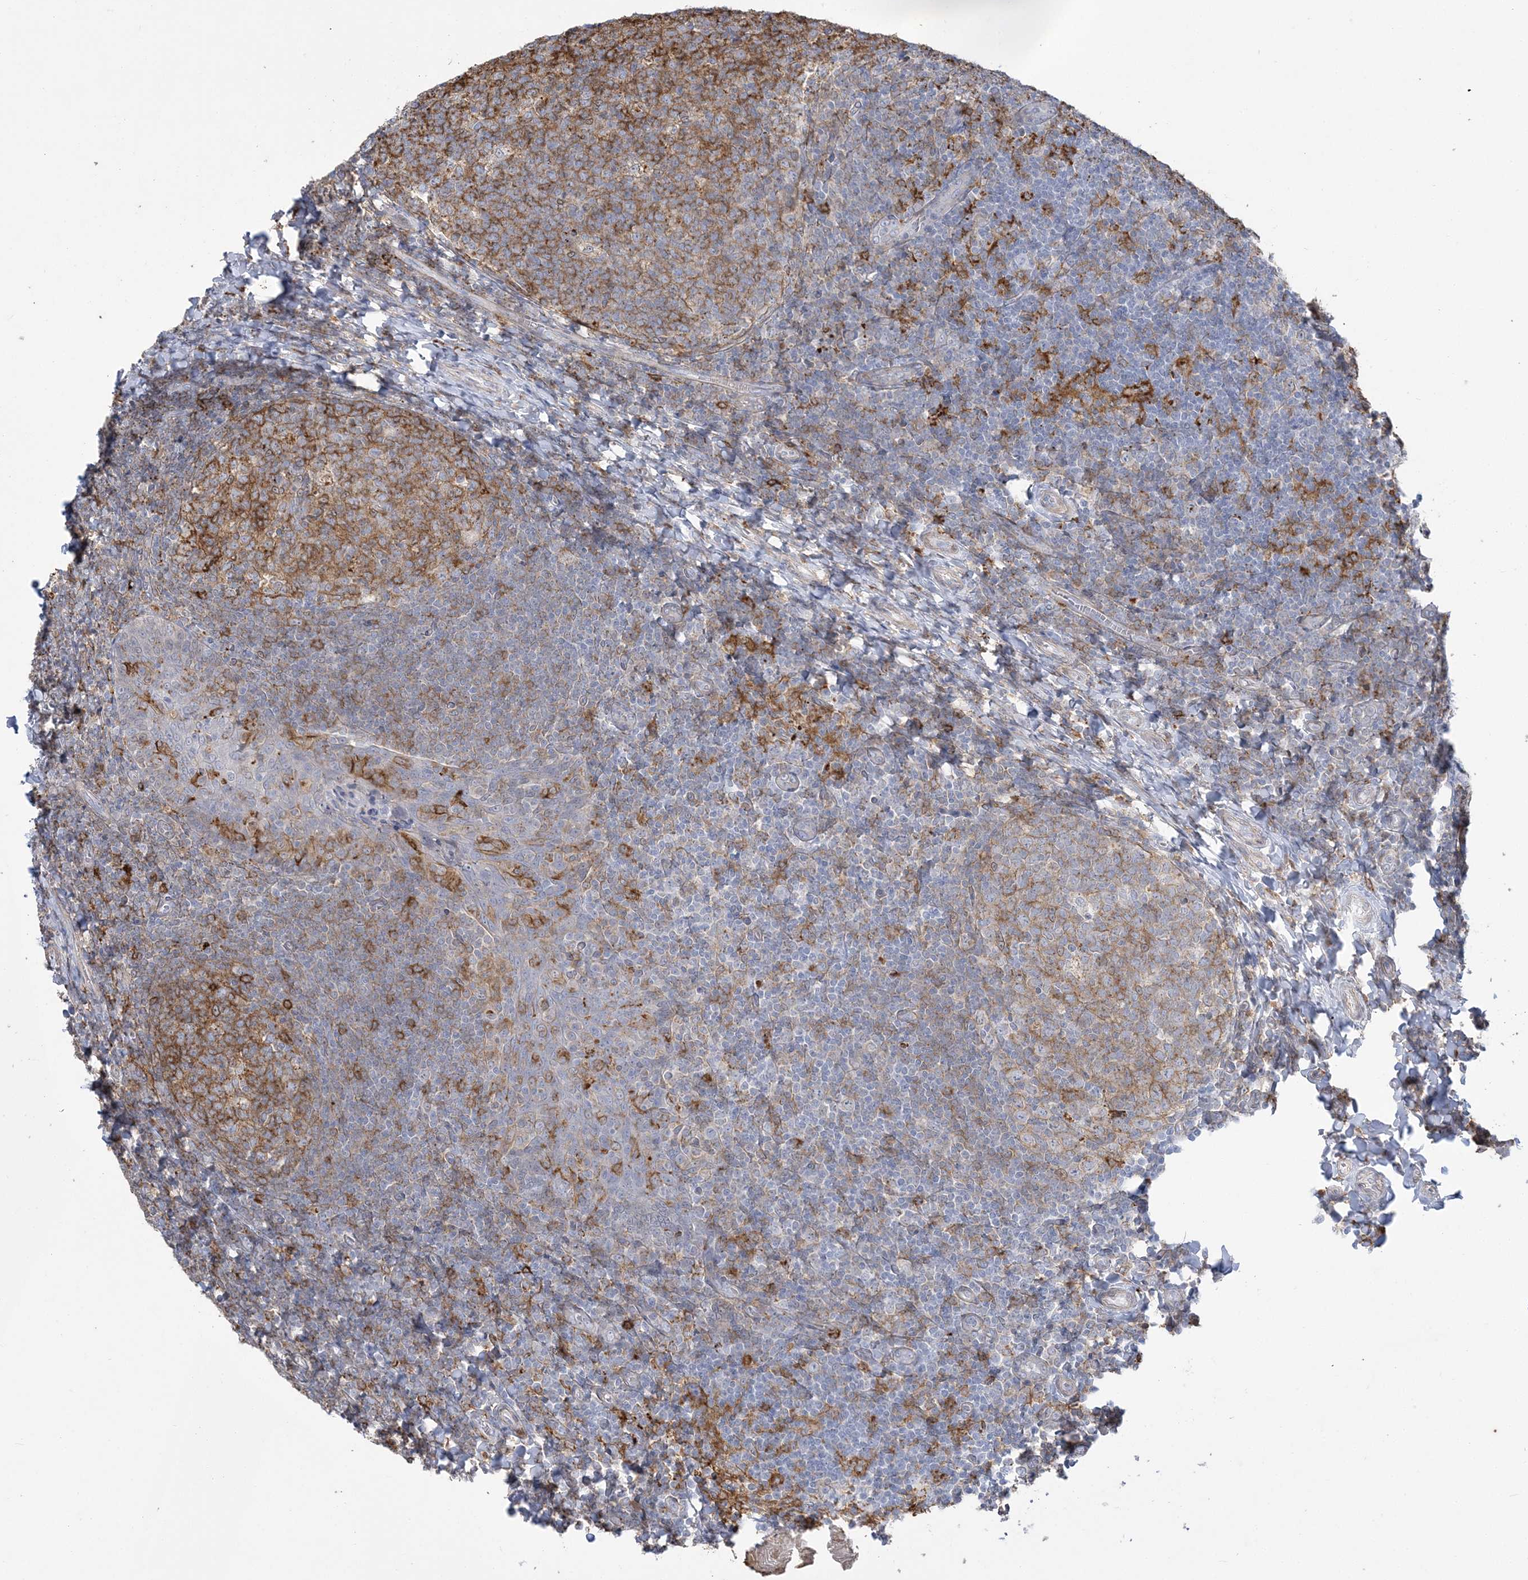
{"staining": {"intensity": "moderate", "quantity": ">75%", "location": "cytoplasmic/membranous"}, "tissue": "tonsil", "cell_type": "Germinal center cells", "image_type": "normal", "snomed": [{"axis": "morphology", "description": "Normal tissue, NOS"}, {"axis": "topography", "description": "Tonsil"}], "caption": "Immunohistochemistry (IHC) (DAB) staining of normal human tonsil shows moderate cytoplasmic/membranous protein positivity in about >75% of germinal center cells. (DAB IHC, brown staining for protein, blue staining for nuclei).", "gene": "HAAO", "patient": {"sex": "female", "age": 19}}